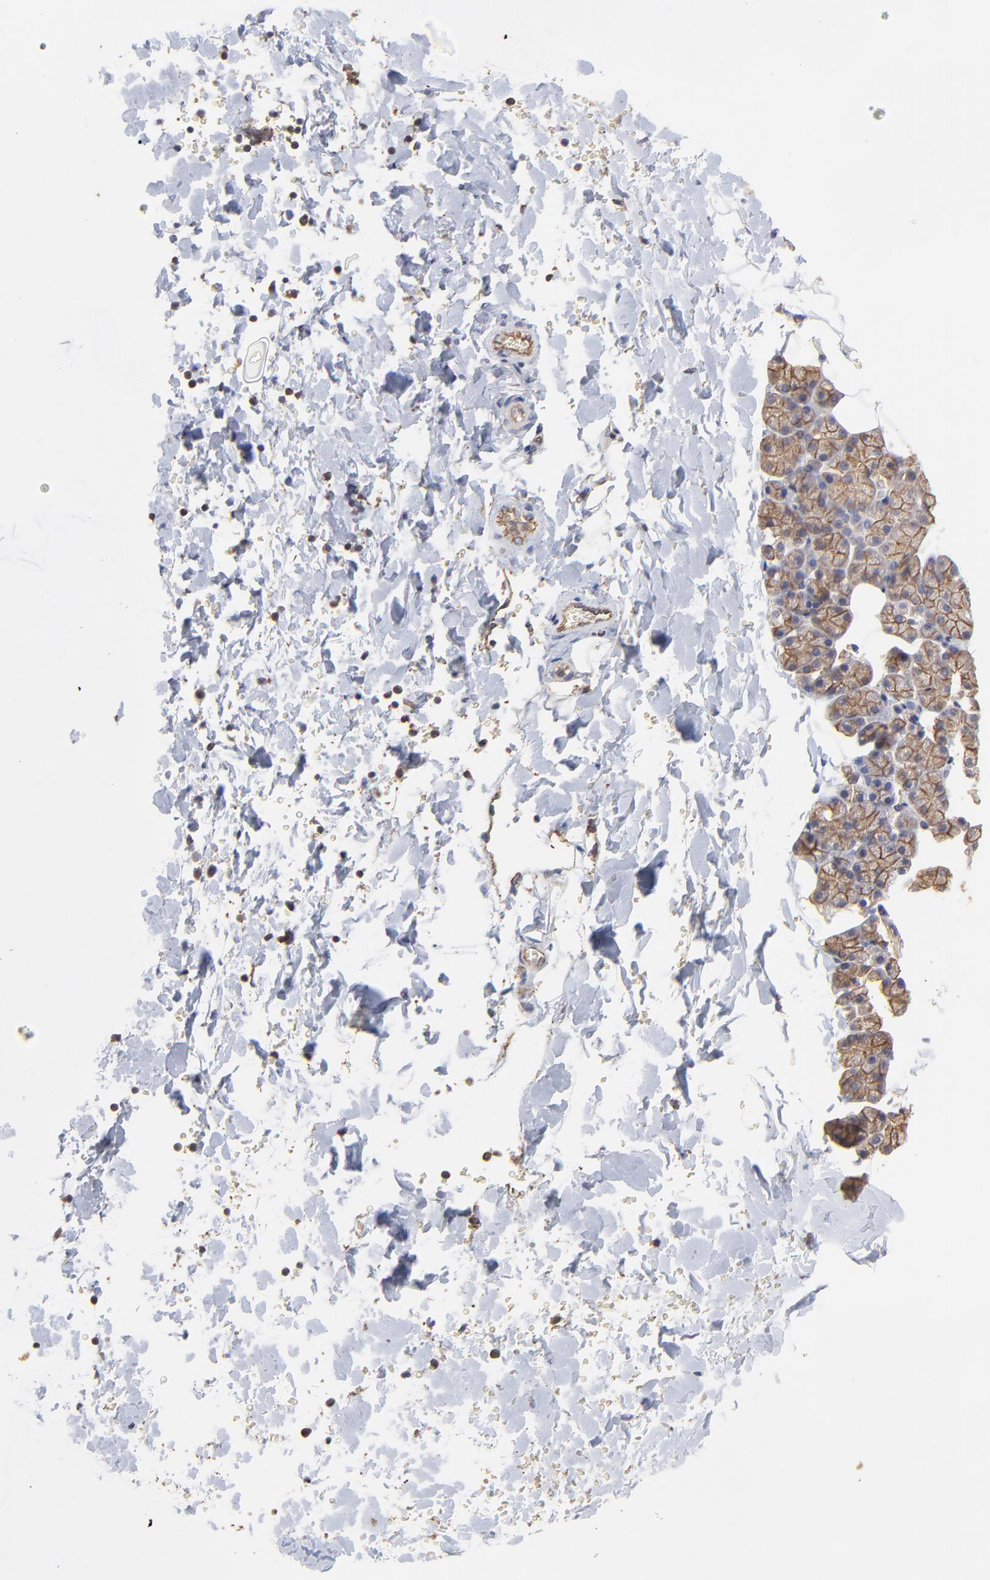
{"staining": {"intensity": "moderate", "quantity": "25%-75%", "location": "cytoplasmic/membranous"}, "tissue": "salivary gland", "cell_type": "Glandular cells", "image_type": "normal", "snomed": [{"axis": "morphology", "description": "Normal tissue, NOS"}, {"axis": "topography", "description": "Lymph node"}, {"axis": "topography", "description": "Salivary gland"}], "caption": "Immunohistochemical staining of benign human salivary gland reveals moderate cytoplasmic/membranous protein expression in approximately 25%-75% of glandular cells.", "gene": "ARMT1", "patient": {"sex": "male", "age": 8}}